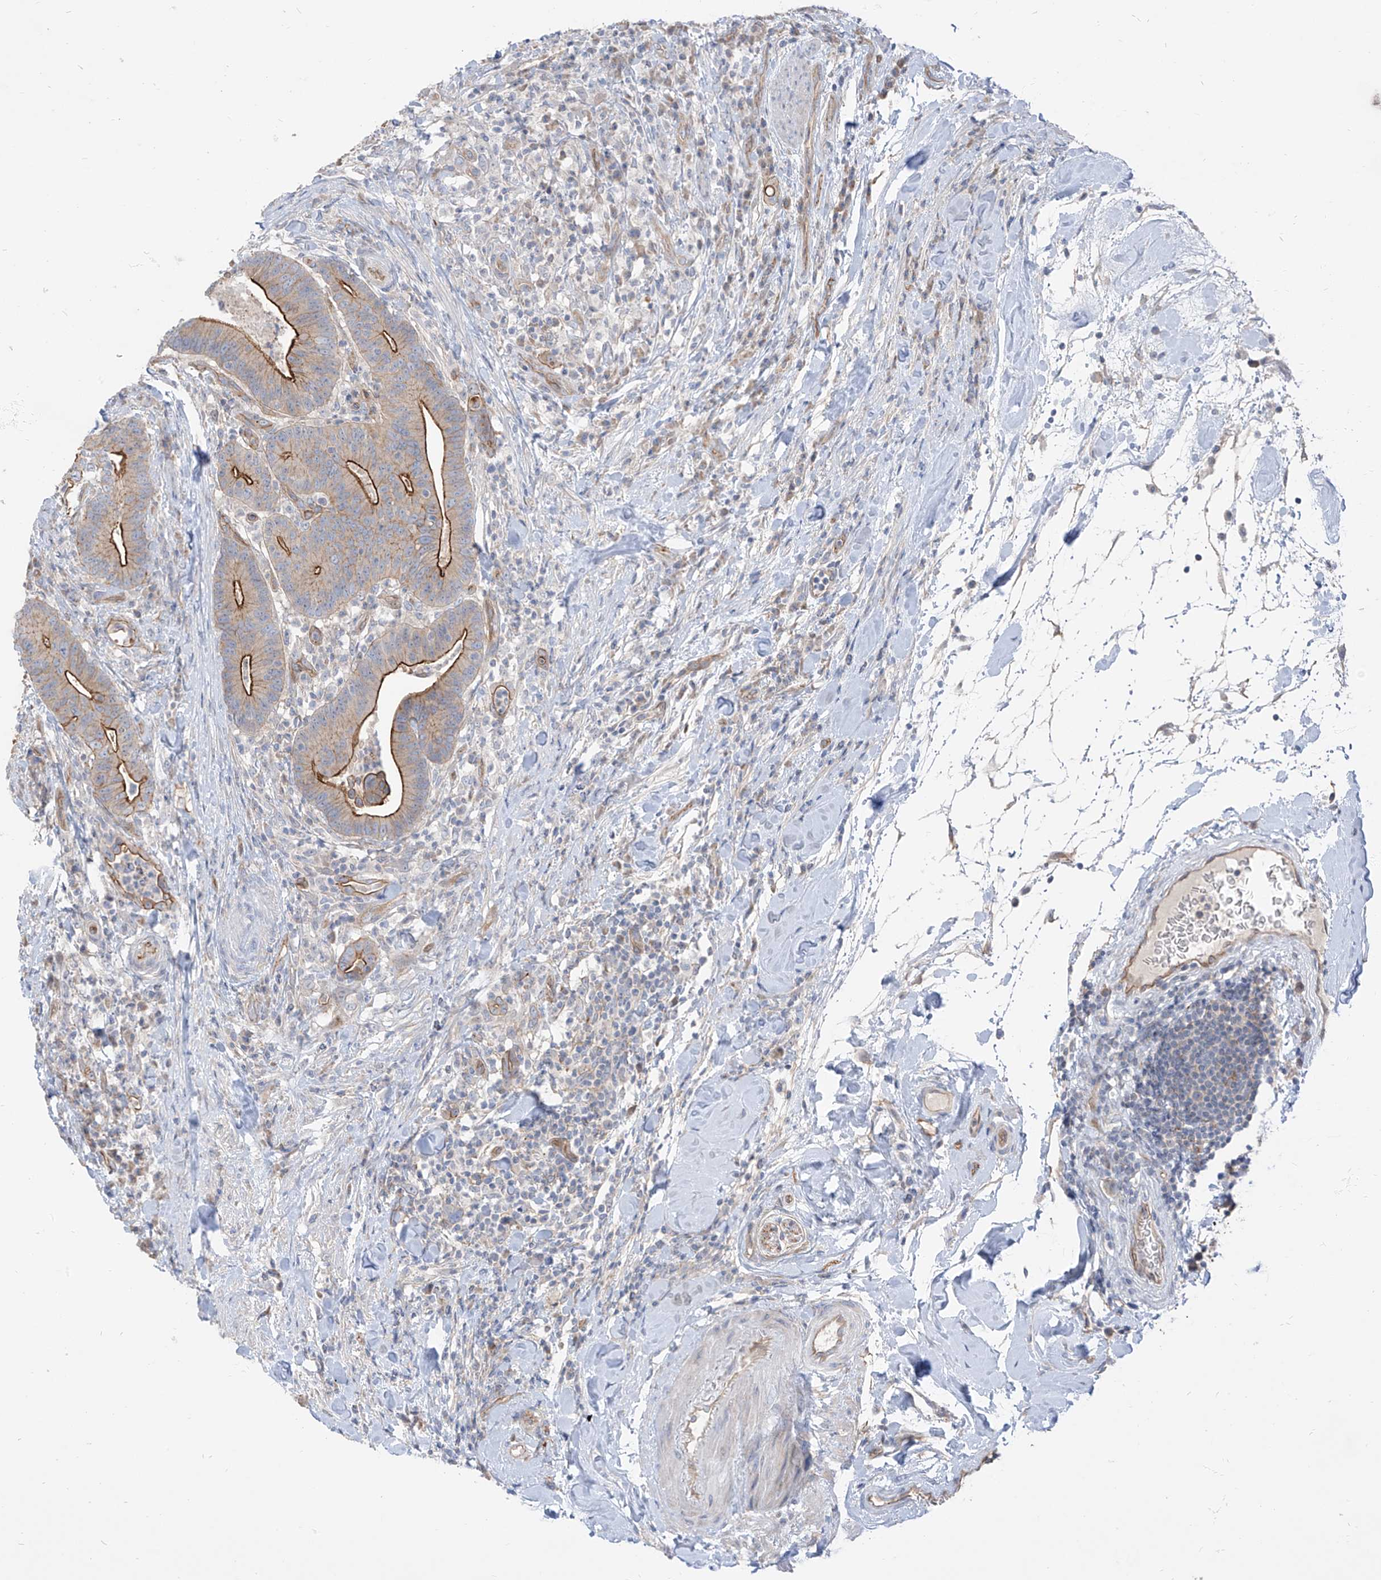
{"staining": {"intensity": "strong", "quantity": "25%-75%", "location": "cytoplasmic/membranous"}, "tissue": "colorectal cancer", "cell_type": "Tumor cells", "image_type": "cancer", "snomed": [{"axis": "morphology", "description": "Adenocarcinoma, NOS"}, {"axis": "topography", "description": "Colon"}], "caption": "High-power microscopy captured an immunohistochemistry photomicrograph of colorectal cancer, revealing strong cytoplasmic/membranous positivity in approximately 25%-75% of tumor cells.", "gene": "EPHX4", "patient": {"sex": "female", "age": 66}}